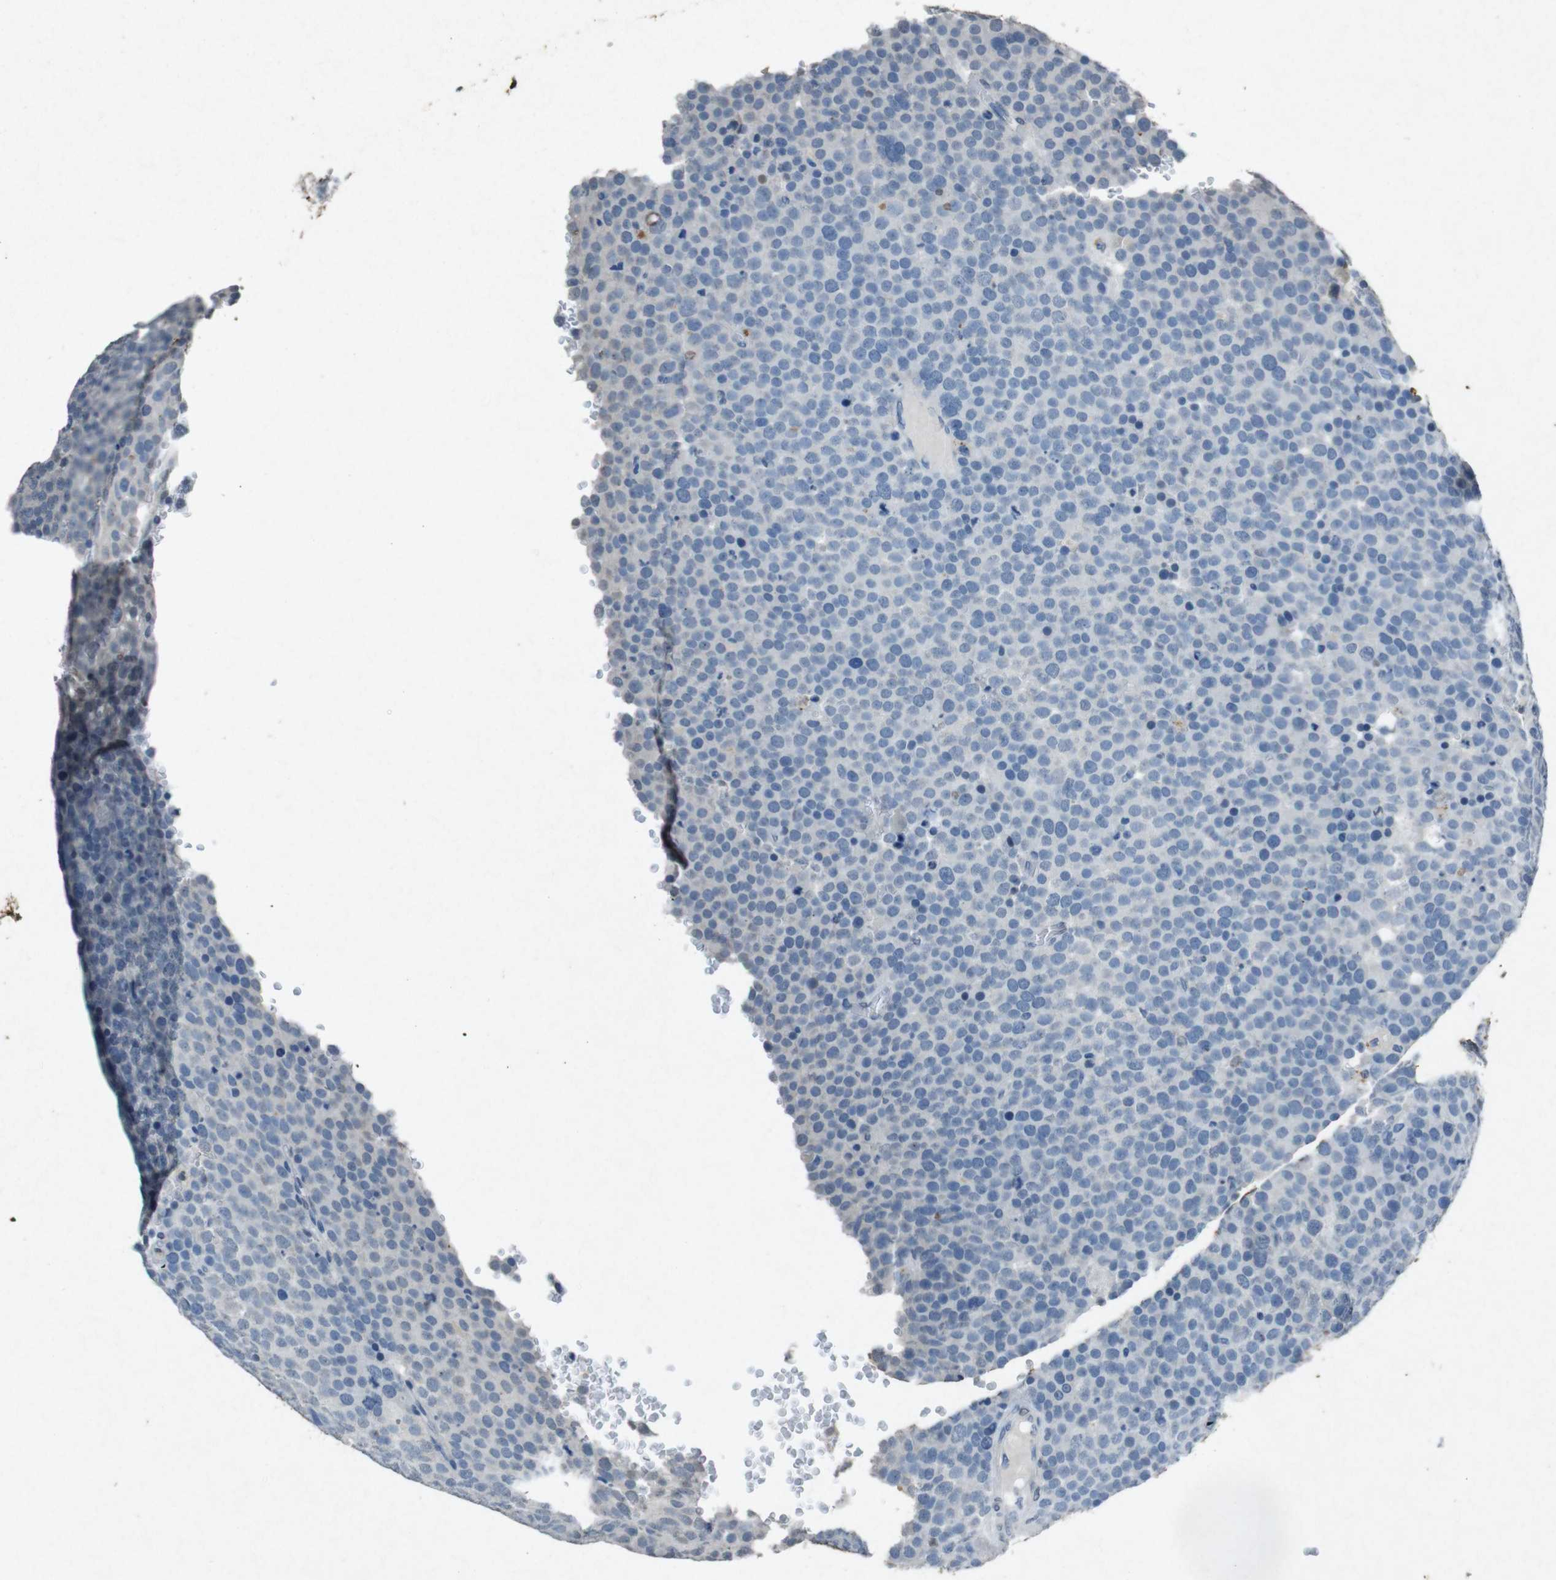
{"staining": {"intensity": "negative", "quantity": "none", "location": "none"}, "tissue": "testis cancer", "cell_type": "Tumor cells", "image_type": "cancer", "snomed": [{"axis": "morphology", "description": "Seminoma, NOS"}, {"axis": "topography", "description": "Testis"}], "caption": "Immunohistochemistry photomicrograph of human testis cancer (seminoma) stained for a protein (brown), which shows no positivity in tumor cells. The staining was performed using DAB to visualize the protein expression in brown, while the nuclei were stained in blue with hematoxylin (Magnification: 20x).", "gene": "STBD1", "patient": {"sex": "male", "age": 71}}